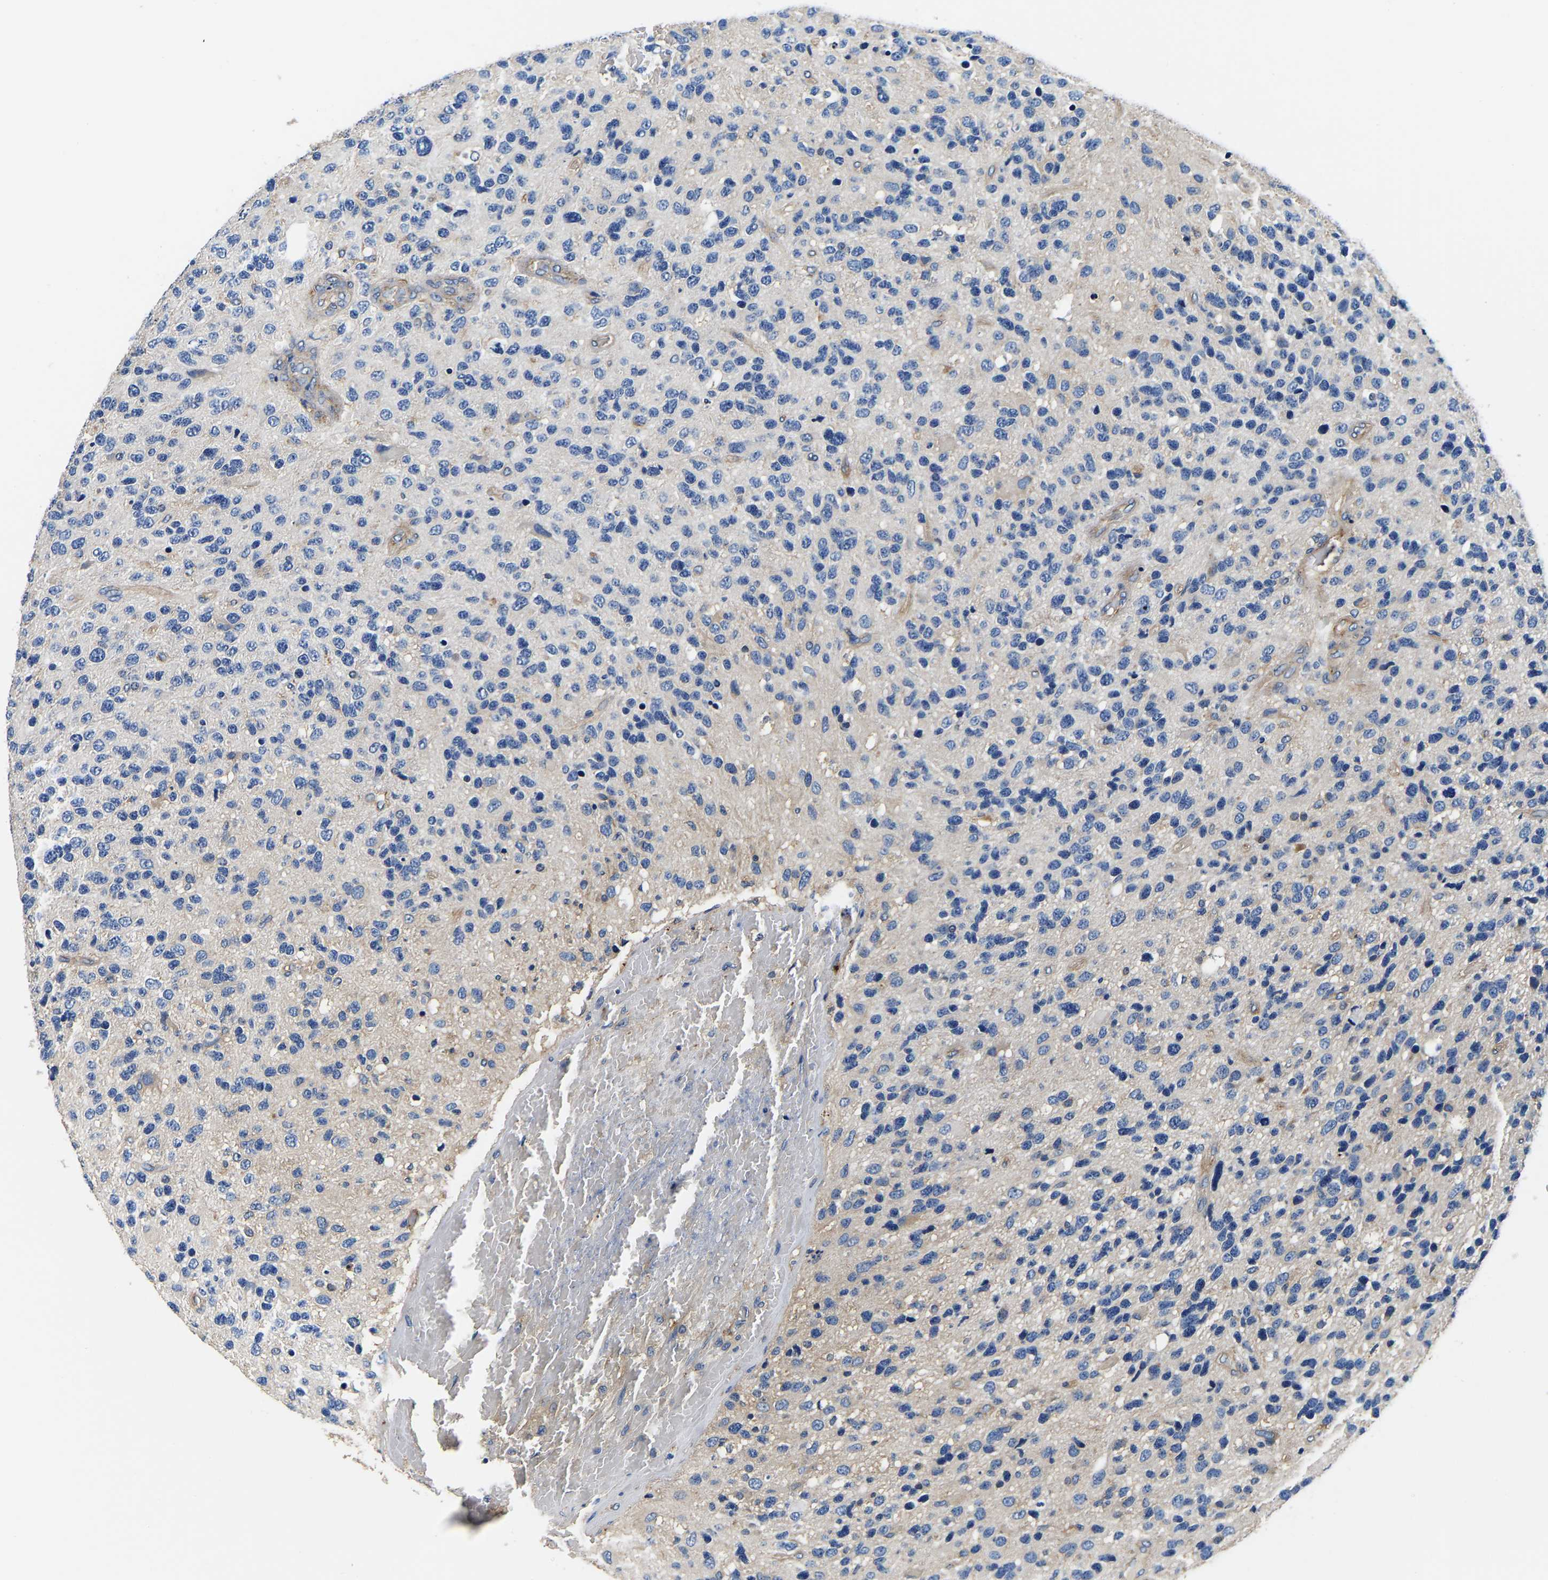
{"staining": {"intensity": "negative", "quantity": "none", "location": "none"}, "tissue": "glioma", "cell_type": "Tumor cells", "image_type": "cancer", "snomed": [{"axis": "morphology", "description": "Glioma, malignant, High grade"}, {"axis": "topography", "description": "Brain"}], "caption": "Malignant high-grade glioma stained for a protein using IHC shows no positivity tumor cells.", "gene": "SH3GLB1", "patient": {"sex": "female", "age": 58}}